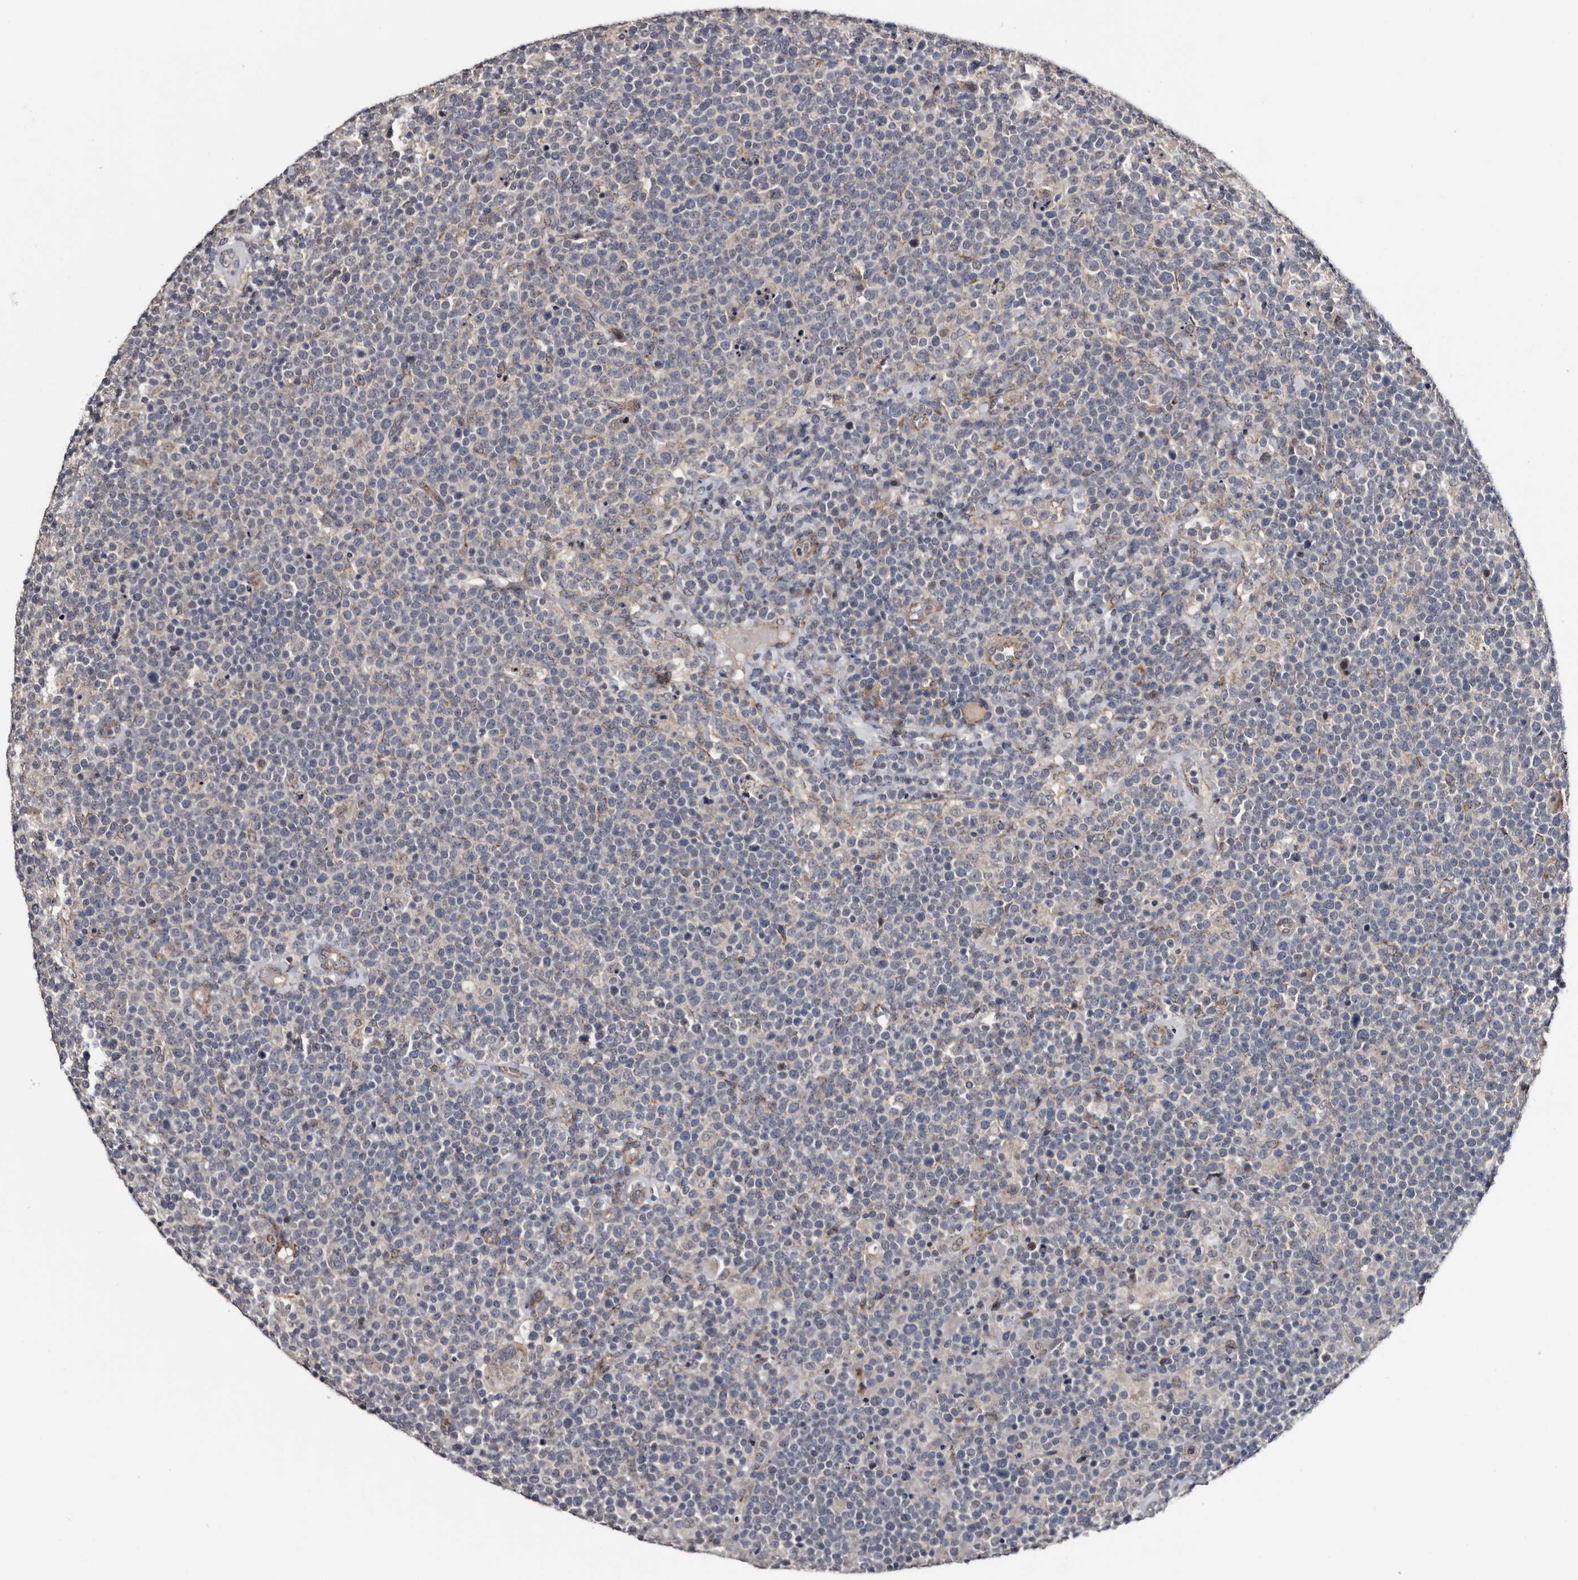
{"staining": {"intensity": "negative", "quantity": "none", "location": "none"}, "tissue": "lymphoma", "cell_type": "Tumor cells", "image_type": "cancer", "snomed": [{"axis": "morphology", "description": "Malignant lymphoma, non-Hodgkin's type, High grade"}, {"axis": "topography", "description": "Lymph node"}], "caption": "Lymphoma was stained to show a protein in brown. There is no significant staining in tumor cells.", "gene": "ARMCX2", "patient": {"sex": "male", "age": 61}}